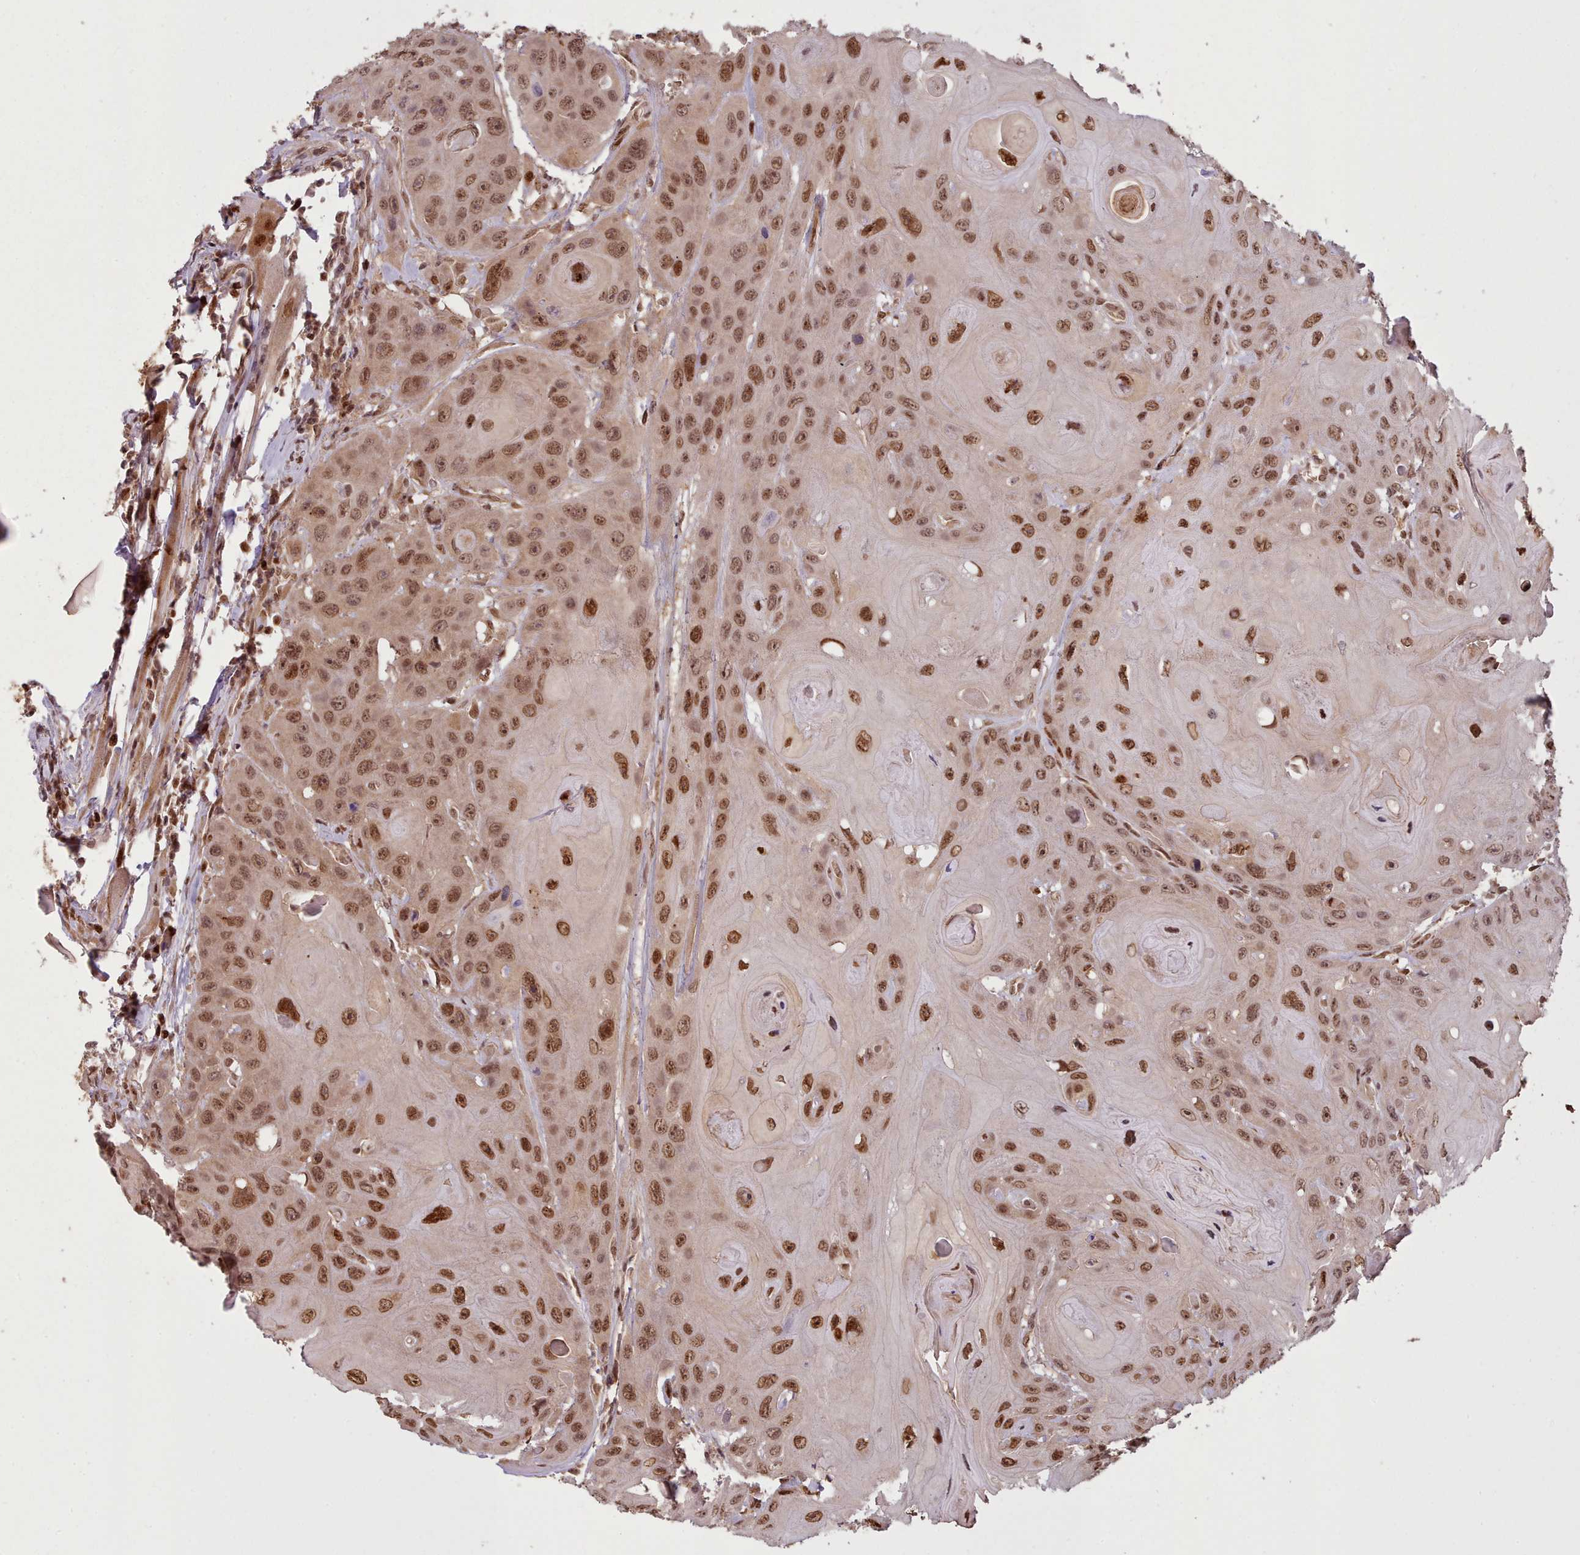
{"staining": {"intensity": "moderate", "quantity": ">75%", "location": "nuclear"}, "tissue": "head and neck cancer", "cell_type": "Tumor cells", "image_type": "cancer", "snomed": [{"axis": "morphology", "description": "Squamous cell carcinoma, NOS"}, {"axis": "topography", "description": "Head-Neck"}], "caption": "High-magnification brightfield microscopy of head and neck cancer (squamous cell carcinoma) stained with DAB (3,3'-diaminobenzidine) (brown) and counterstained with hematoxylin (blue). tumor cells exhibit moderate nuclear expression is seen in approximately>75% of cells.", "gene": "RPS27A", "patient": {"sex": "female", "age": 59}}